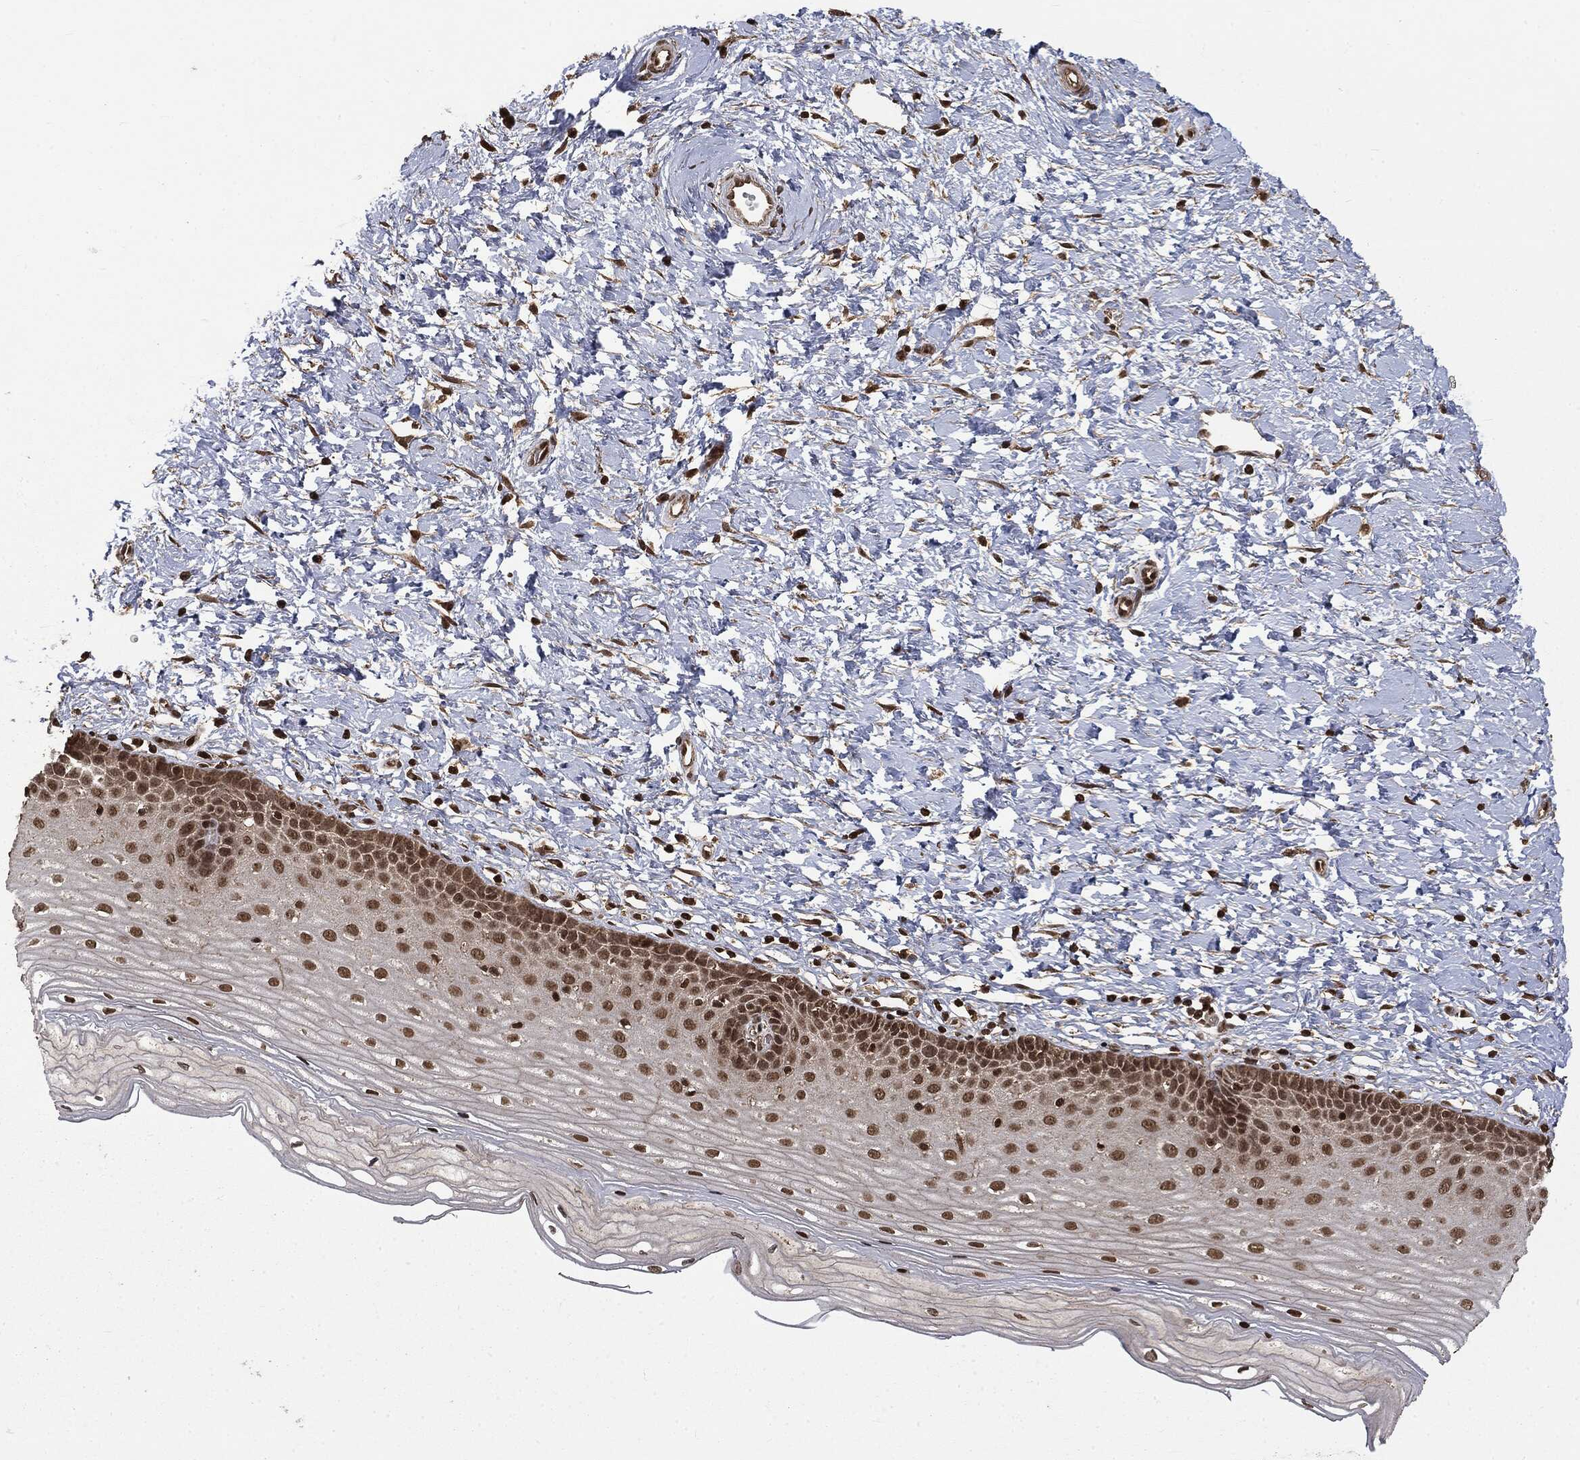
{"staining": {"intensity": "strong", "quantity": ">75%", "location": "nuclear"}, "tissue": "cervix", "cell_type": "Glandular cells", "image_type": "normal", "snomed": [{"axis": "morphology", "description": "Normal tissue, NOS"}, {"axis": "topography", "description": "Cervix"}], "caption": "Protein expression analysis of normal human cervix reveals strong nuclear positivity in approximately >75% of glandular cells. (DAB = brown stain, brightfield microscopy at high magnification).", "gene": "CTDP1", "patient": {"sex": "female", "age": 37}}